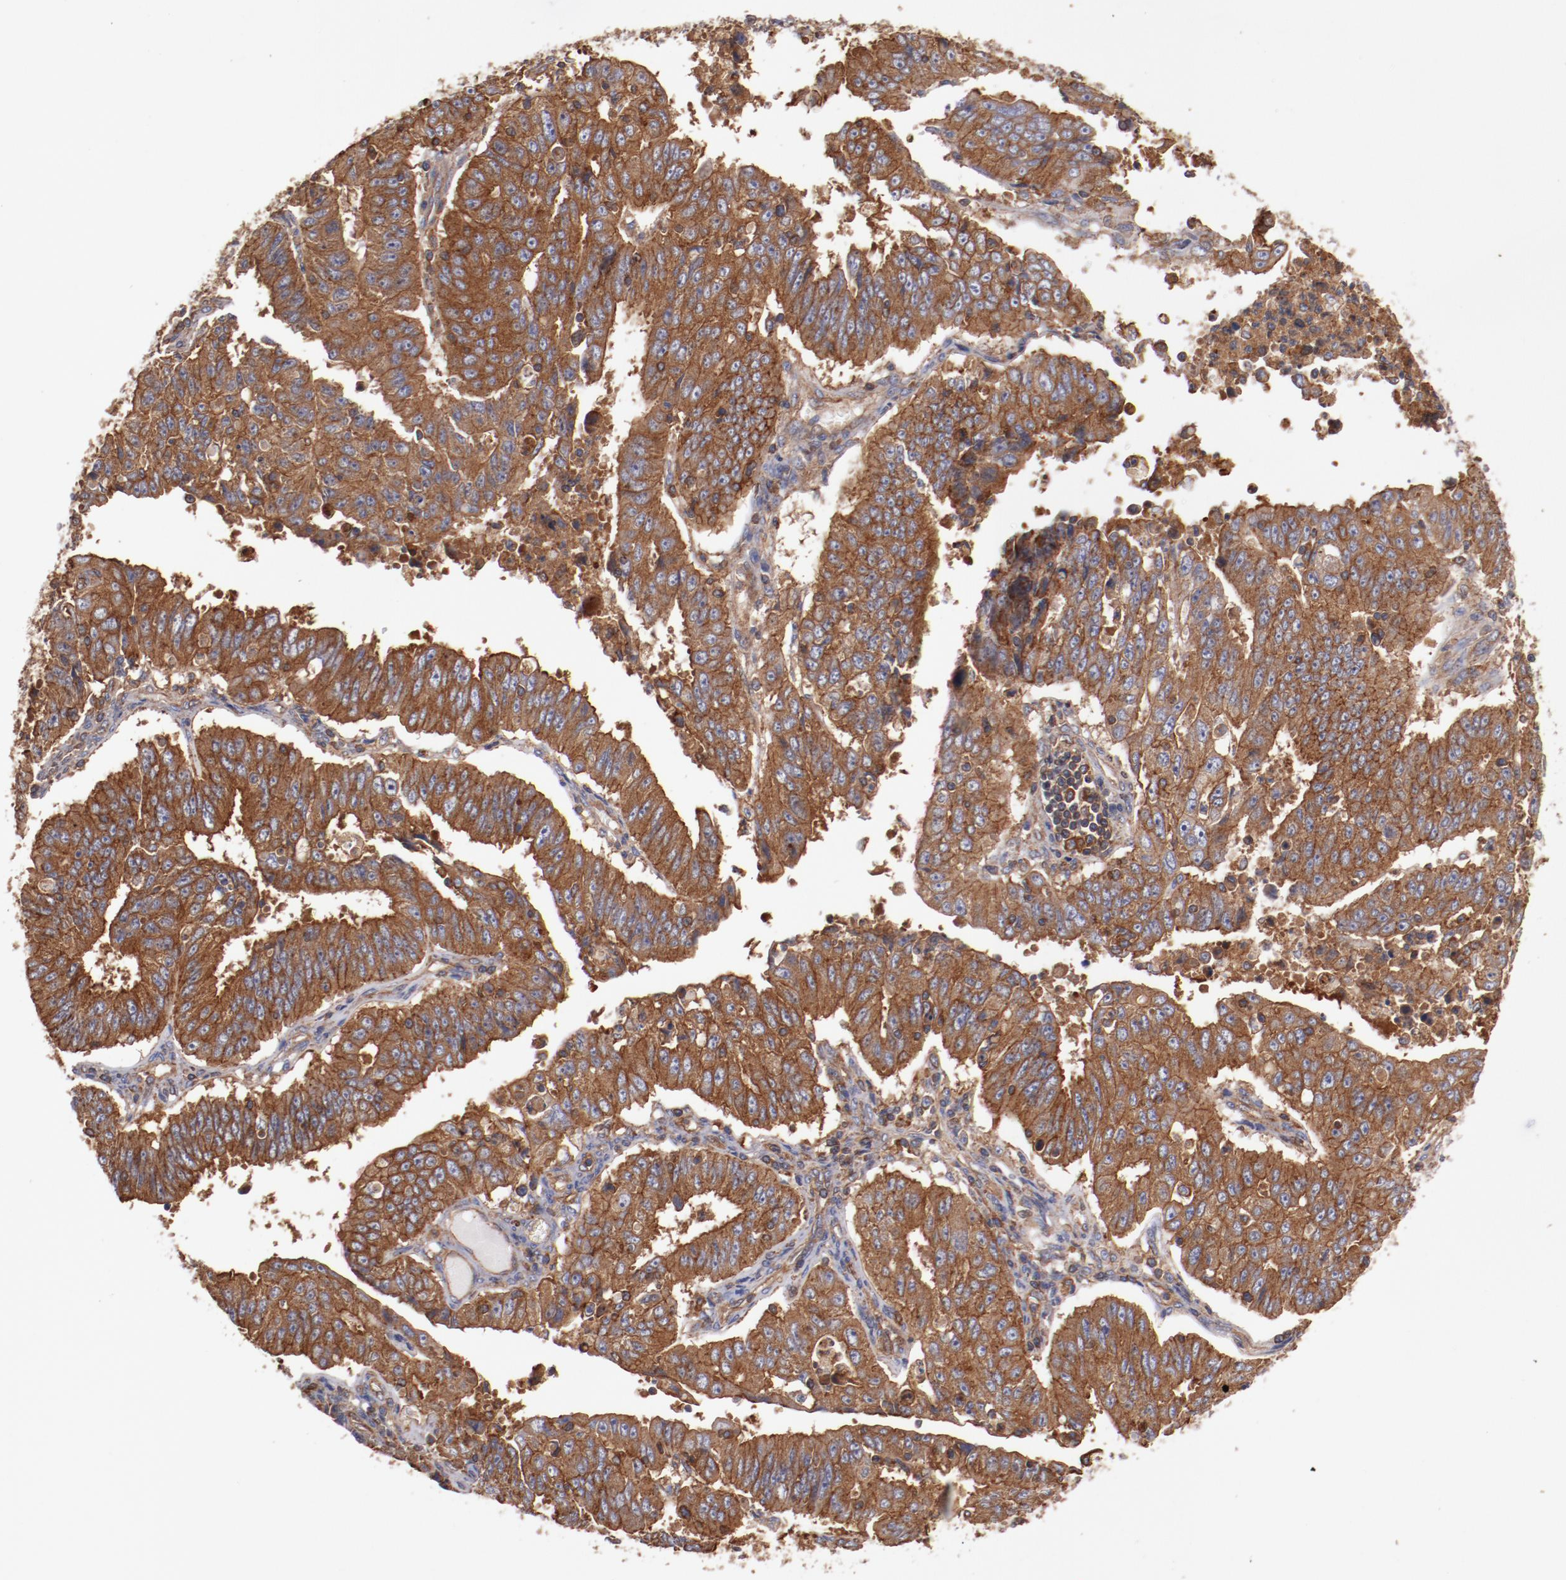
{"staining": {"intensity": "strong", "quantity": ">75%", "location": "cytoplasmic/membranous"}, "tissue": "endometrial cancer", "cell_type": "Tumor cells", "image_type": "cancer", "snomed": [{"axis": "morphology", "description": "Adenocarcinoma, NOS"}, {"axis": "topography", "description": "Endometrium"}], "caption": "A brown stain highlights strong cytoplasmic/membranous staining of a protein in human endometrial adenocarcinoma tumor cells.", "gene": "TMOD3", "patient": {"sex": "female", "age": 42}}